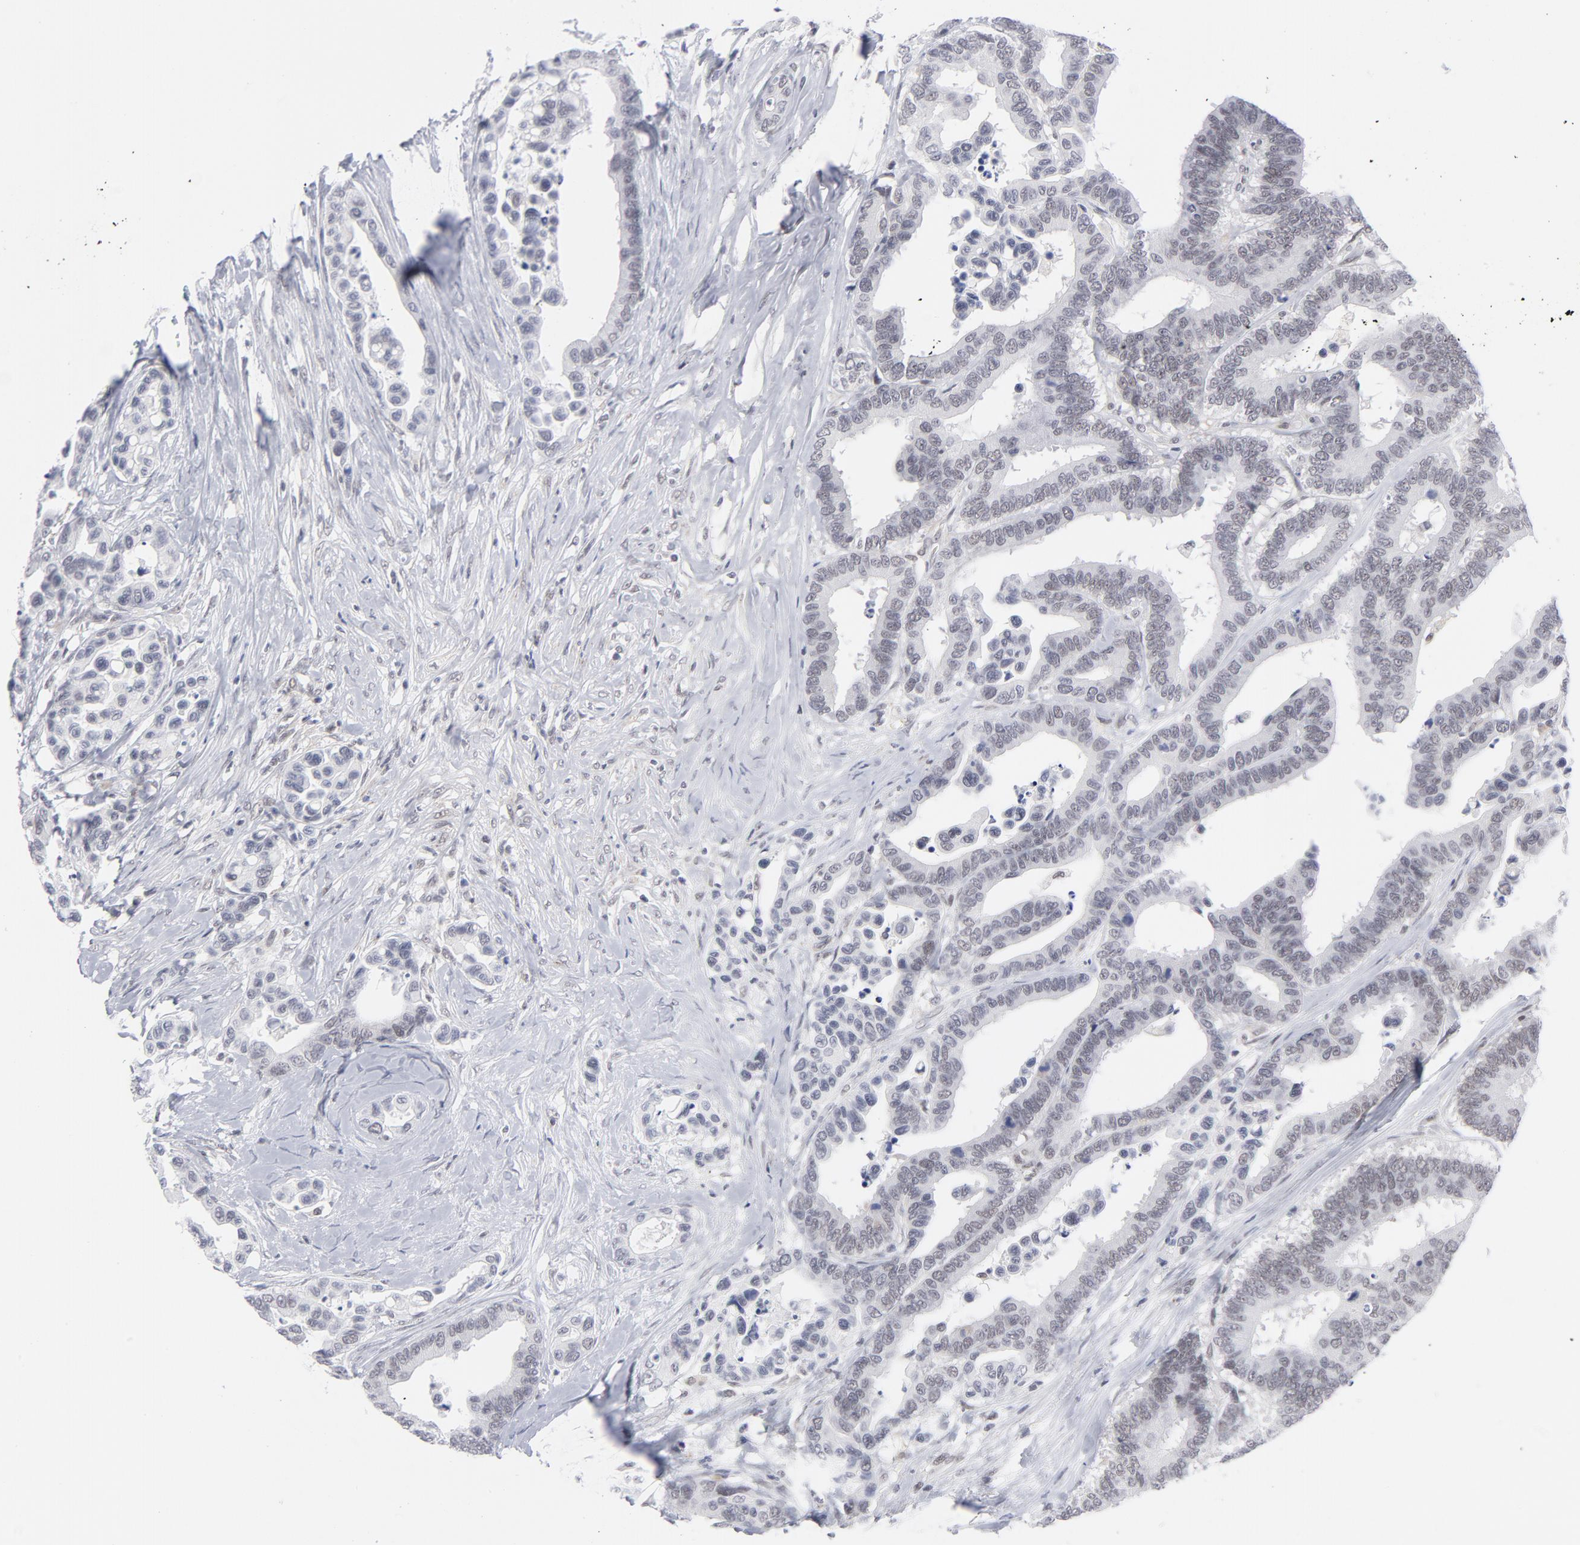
{"staining": {"intensity": "weak", "quantity": "25%-75%", "location": "nuclear"}, "tissue": "colorectal cancer", "cell_type": "Tumor cells", "image_type": "cancer", "snomed": [{"axis": "morphology", "description": "Adenocarcinoma, NOS"}, {"axis": "topography", "description": "Colon"}], "caption": "Human adenocarcinoma (colorectal) stained with a protein marker demonstrates weak staining in tumor cells.", "gene": "BAP1", "patient": {"sex": "male", "age": 82}}